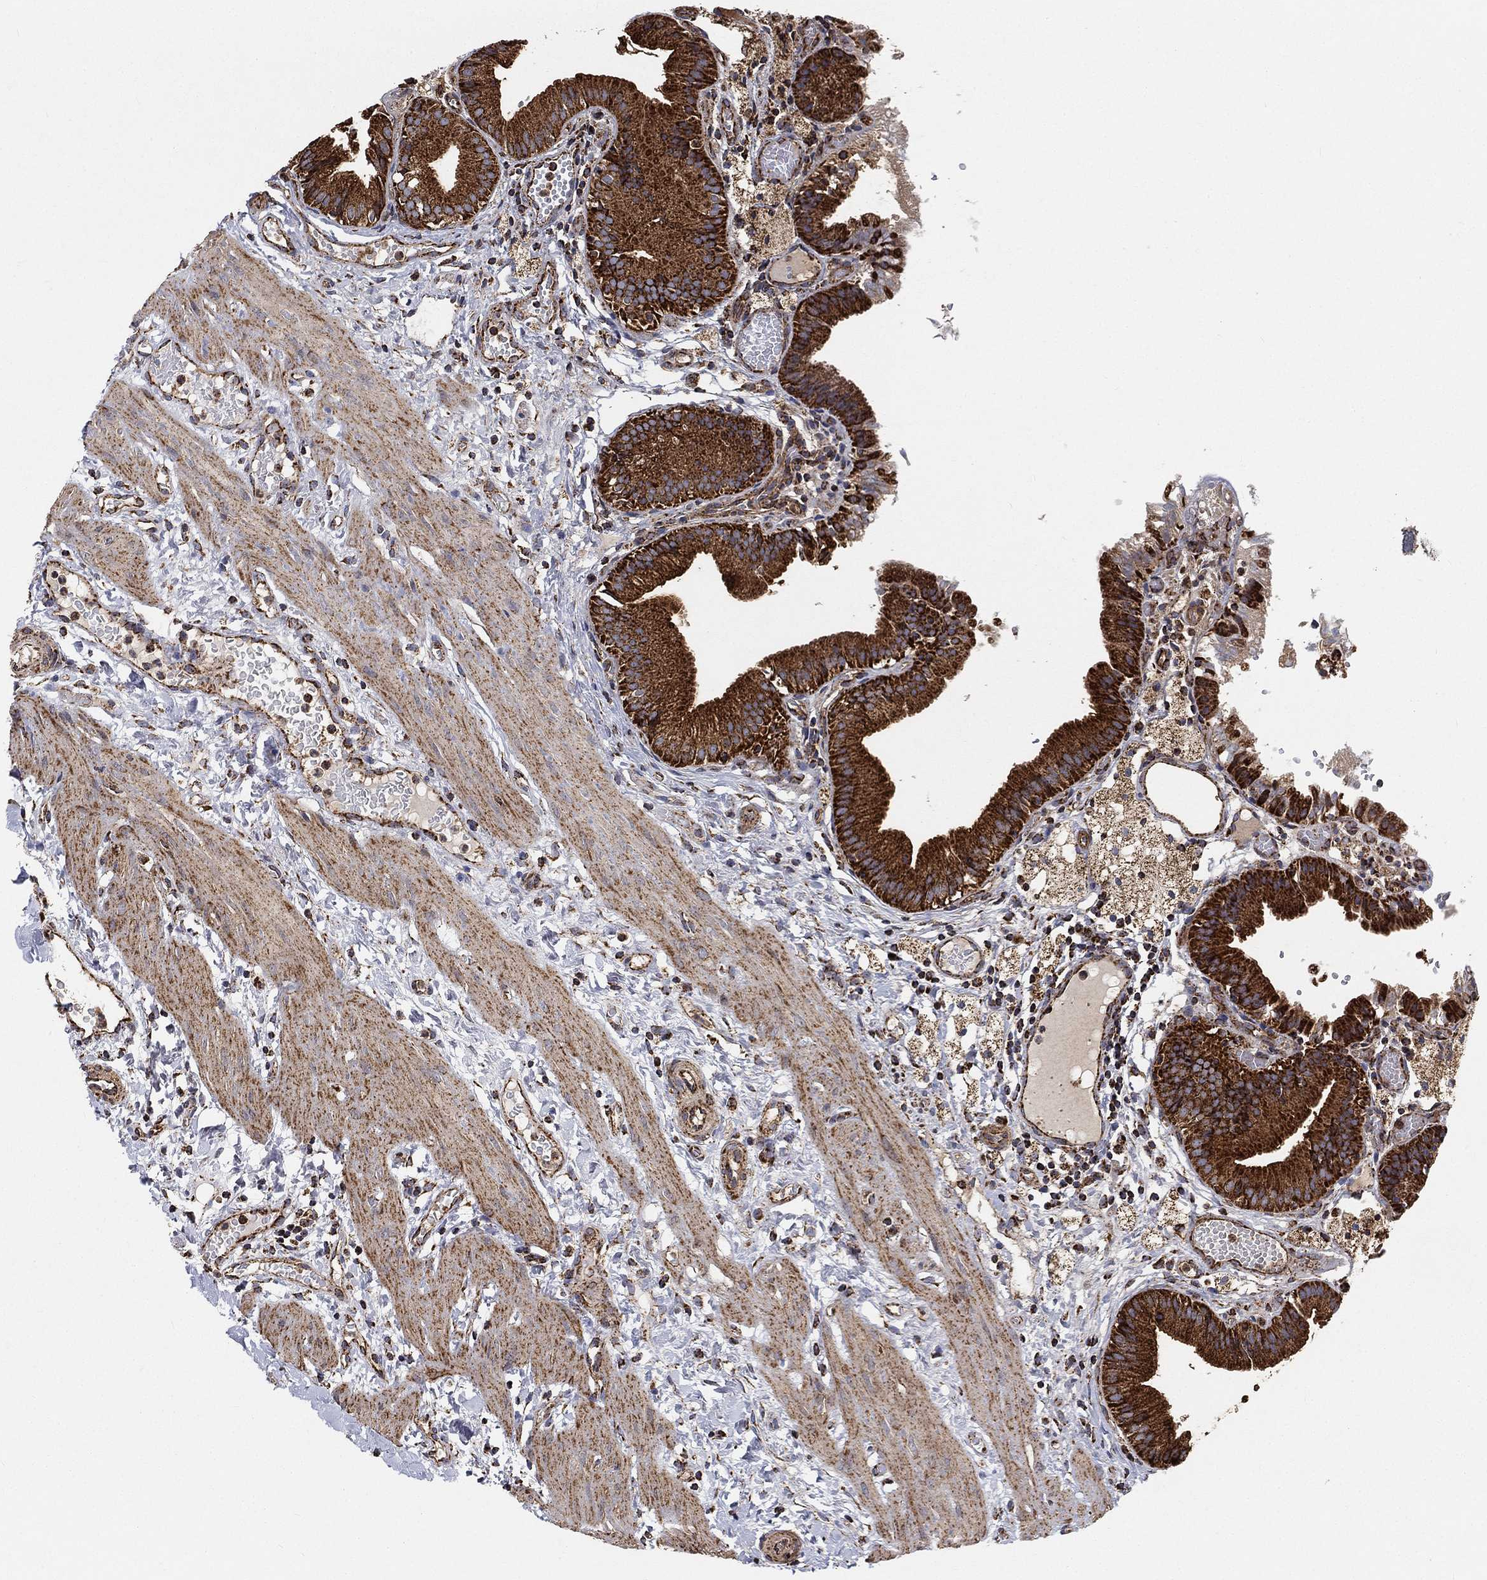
{"staining": {"intensity": "strong", "quantity": ">75%", "location": "cytoplasmic/membranous"}, "tissue": "gallbladder", "cell_type": "Glandular cells", "image_type": "normal", "snomed": [{"axis": "morphology", "description": "Normal tissue, NOS"}, {"axis": "topography", "description": "Gallbladder"}], "caption": "This is a photomicrograph of immunohistochemistry staining of benign gallbladder, which shows strong positivity in the cytoplasmic/membranous of glandular cells.", "gene": "SLC38A7", "patient": {"sex": "female", "age": 24}}